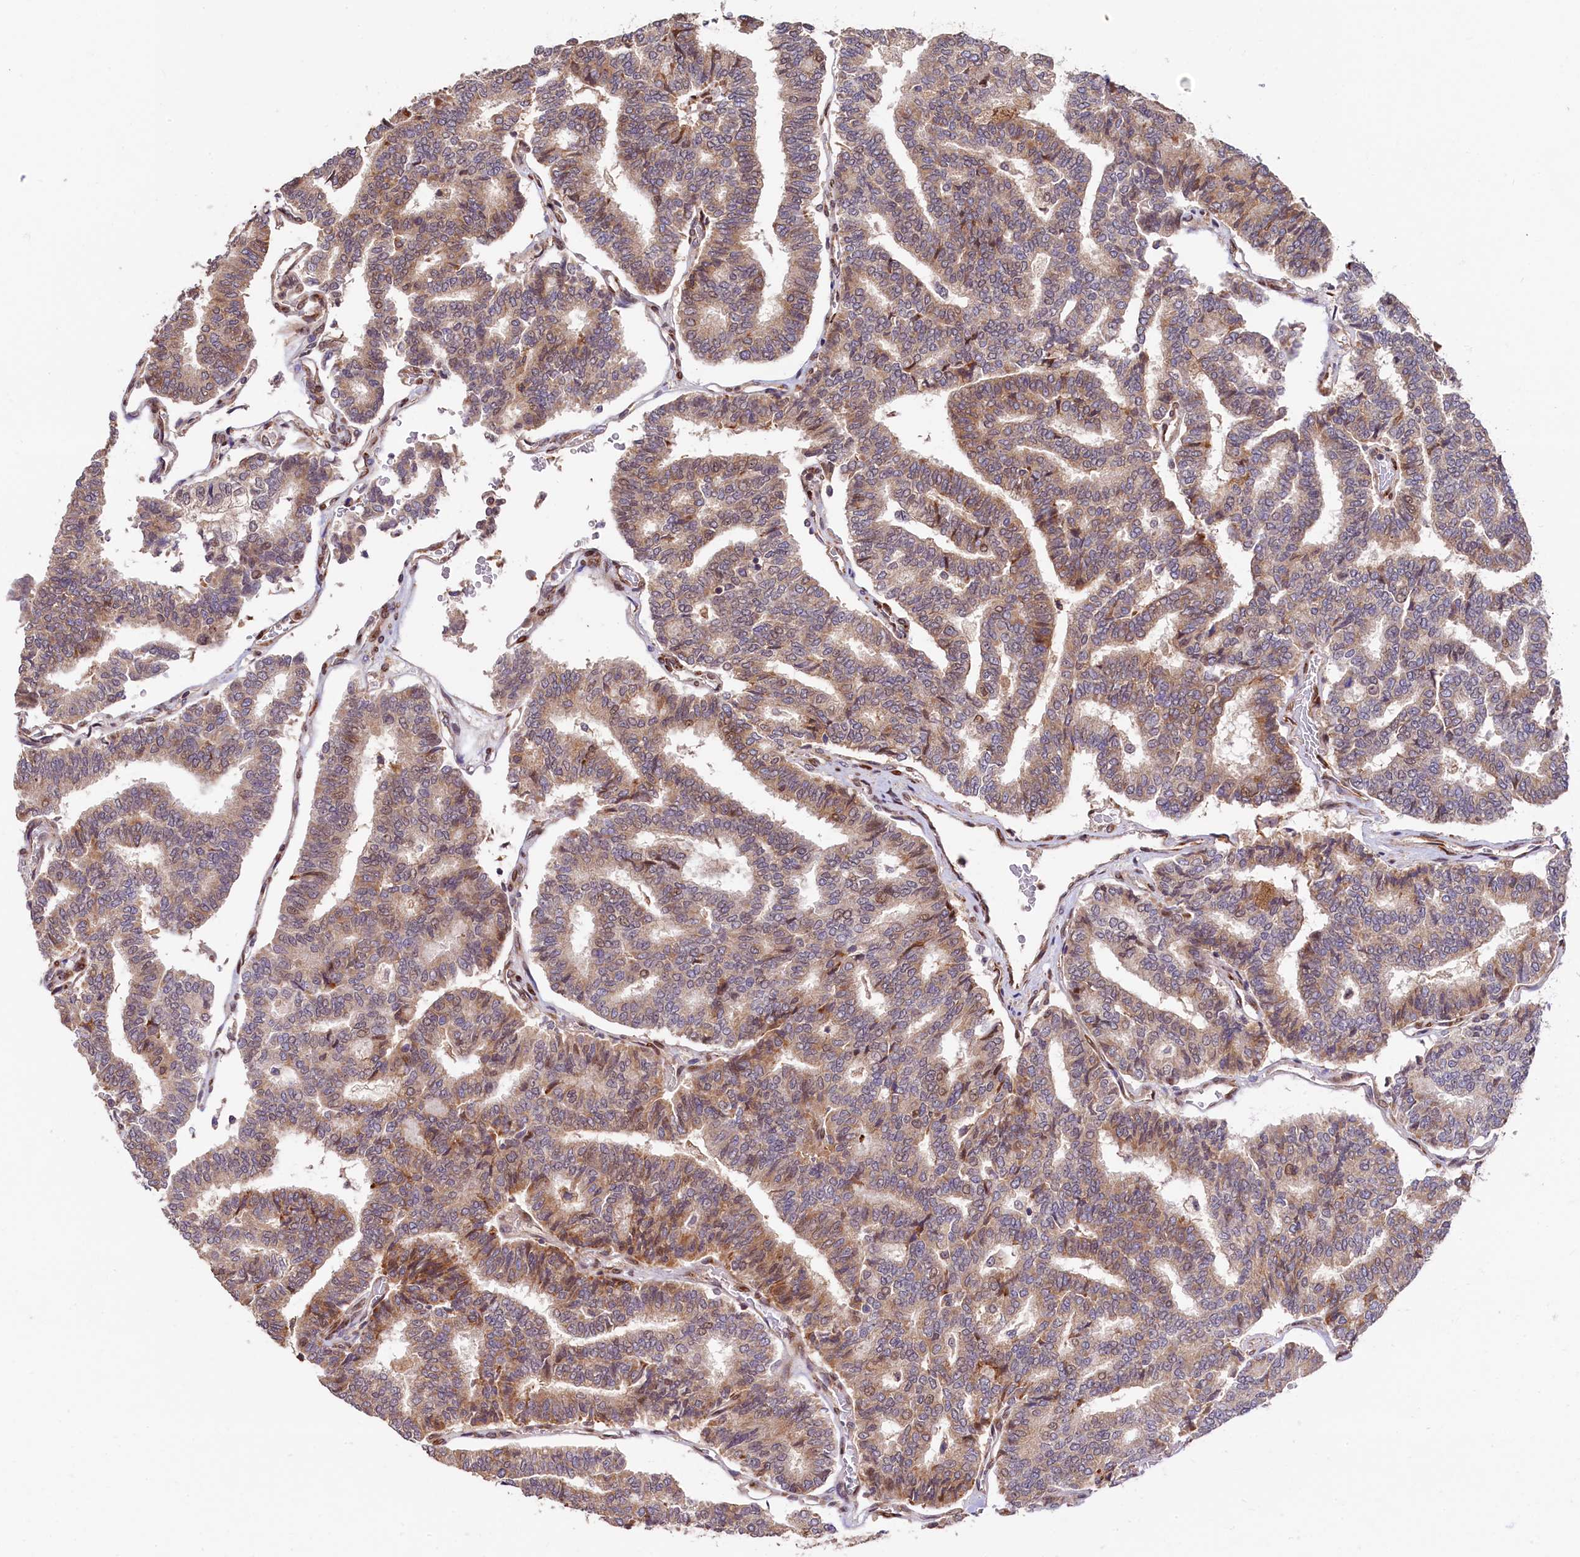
{"staining": {"intensity": "moderate", "quantity": "25%-75%", "location": "cytoplasmic/membranous"}, "tissue": "thyroid cancer", "cell_type": "Tumor cells", "image_type": "cancer", "snomed": [{"axis": "morphology", "description": "Papillary adenocarcinoma, NOS"}, {"axis": "topography", "description": "Thyroid gland"}], "caption": "Thyroid papillary adenocarcinoma tissue exhibits moderate cytoplasmic/membranous staining in approximately 25%-75% of tumor cells (DAB IHC, brown staining for protein, blue staining for nuclei).", "gene": "C5orf15", "patient": {"sex": "female", "age": 35}}